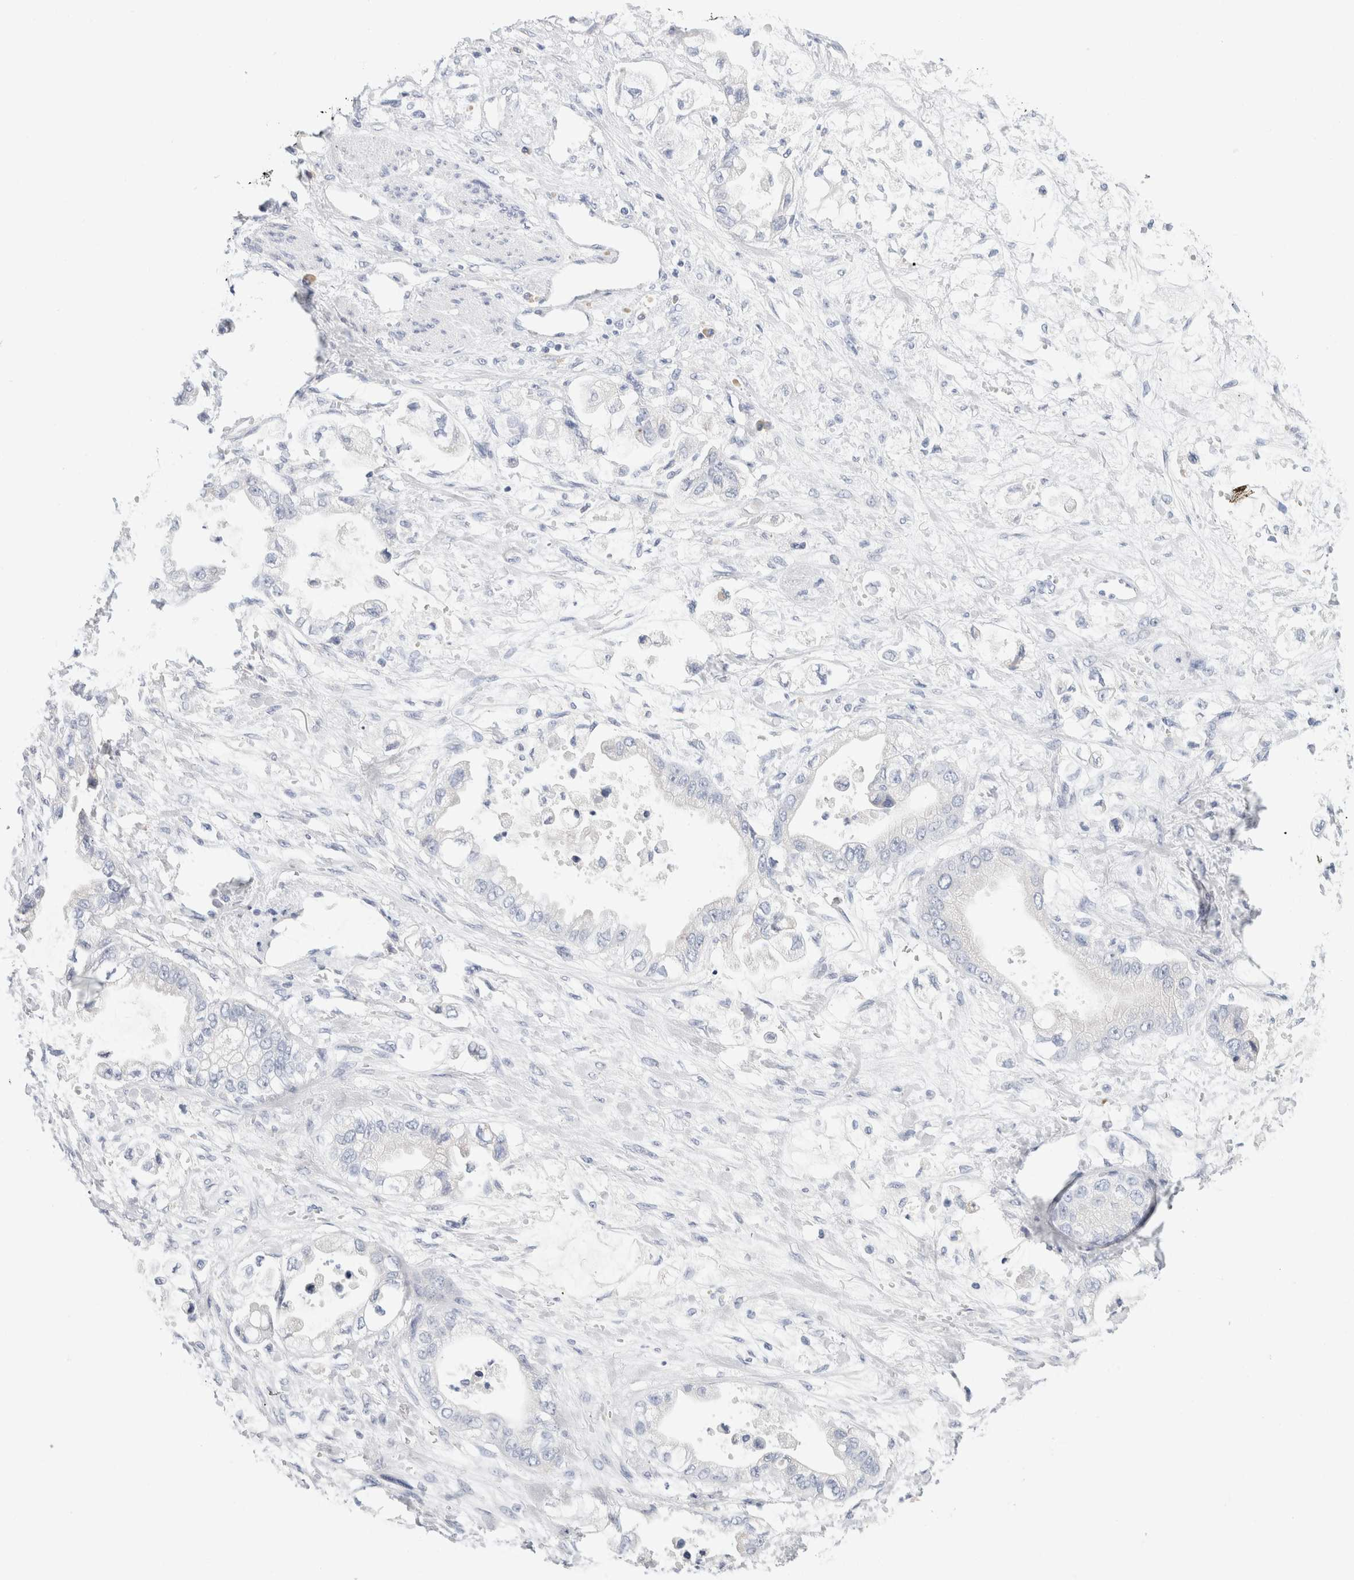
{"staining": {"intensity": "negative", "quantity": "none", "location": "none"}, "tissue": "stomach cancer", "cell_type": "Tumor cells", "image_type": "cancer", "snomed": [{"axis": "morphology", "description": "Adenocarcinoma, NOS"}, {"axis": "topography", "description": "Stomach"}], "caption": "Tumor cells are negative for brown protein staining in stomach cancer. (DAB (3,3'-diaminobenzidine) IHC, high magnification).", "gene": "GADD45G", "patient": {"sex": "male", "age": 62}}